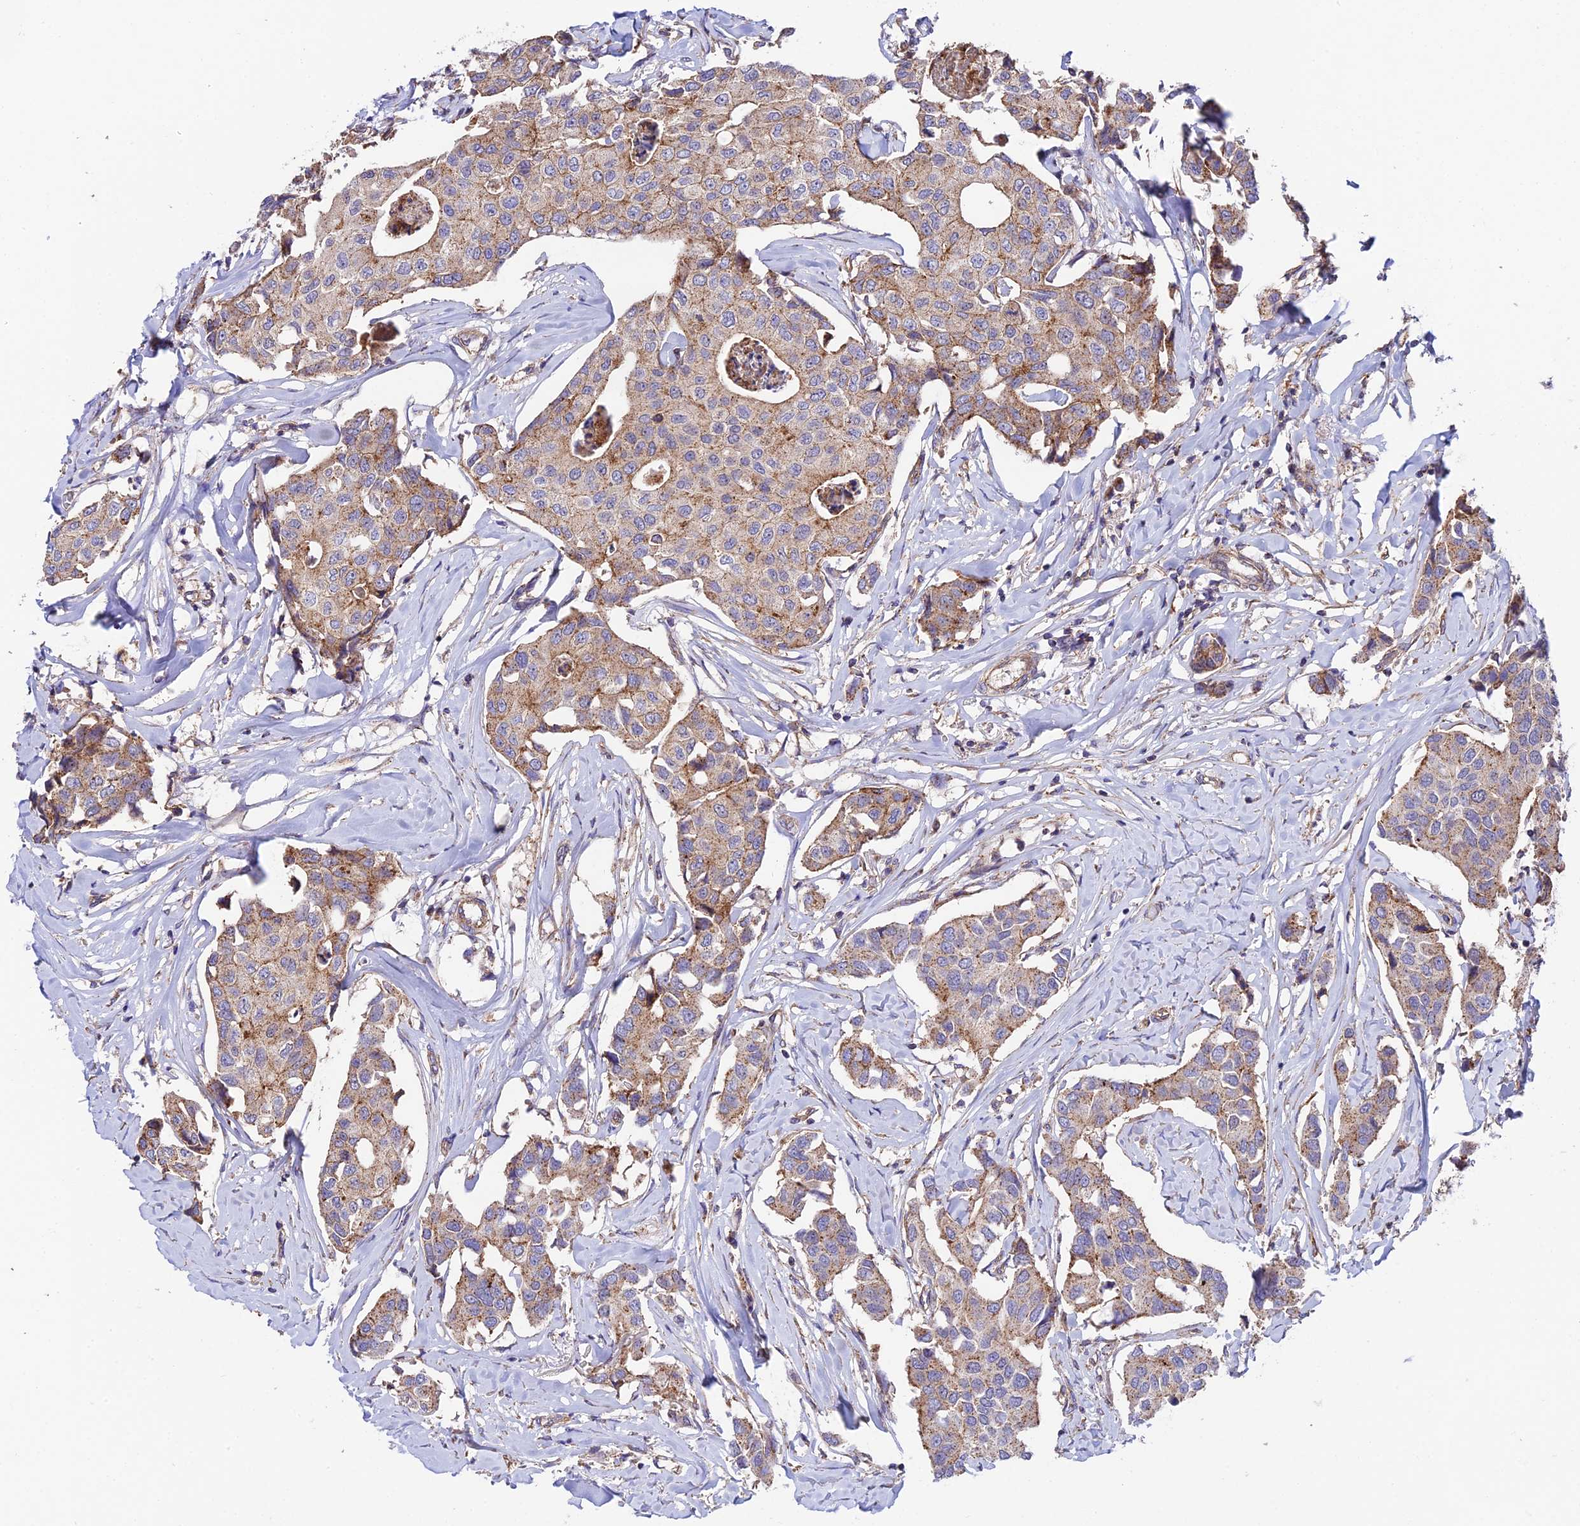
{"staining": {"intensity": "moderate", "quantity": "25%-75%", "location": "cytoplasmic/membranous"}, "tissue": "breast cancer", "cell_type": "Tumor cells", "image_type": "cancer", "snomed": [{"axis": "morphology", "description": "Duct carcinoma"}, {"axis": "topography", "description": "Breast"}], "caption": "Immunohistochemistry (IHC) of human breast cancer (infiltrating ductal carcinoma) exhibits medium levels of moderate cytoplasmic/membranous positivity in about 25%-75% of tumor cells. The staining was performed using DAB to visualize the protein expression in brown, while the nuclei were stained in blue with hematoxylin (Magnification: 20x).", "gene": "QRFP", "patient": {"sex": "female", "age": 80}}